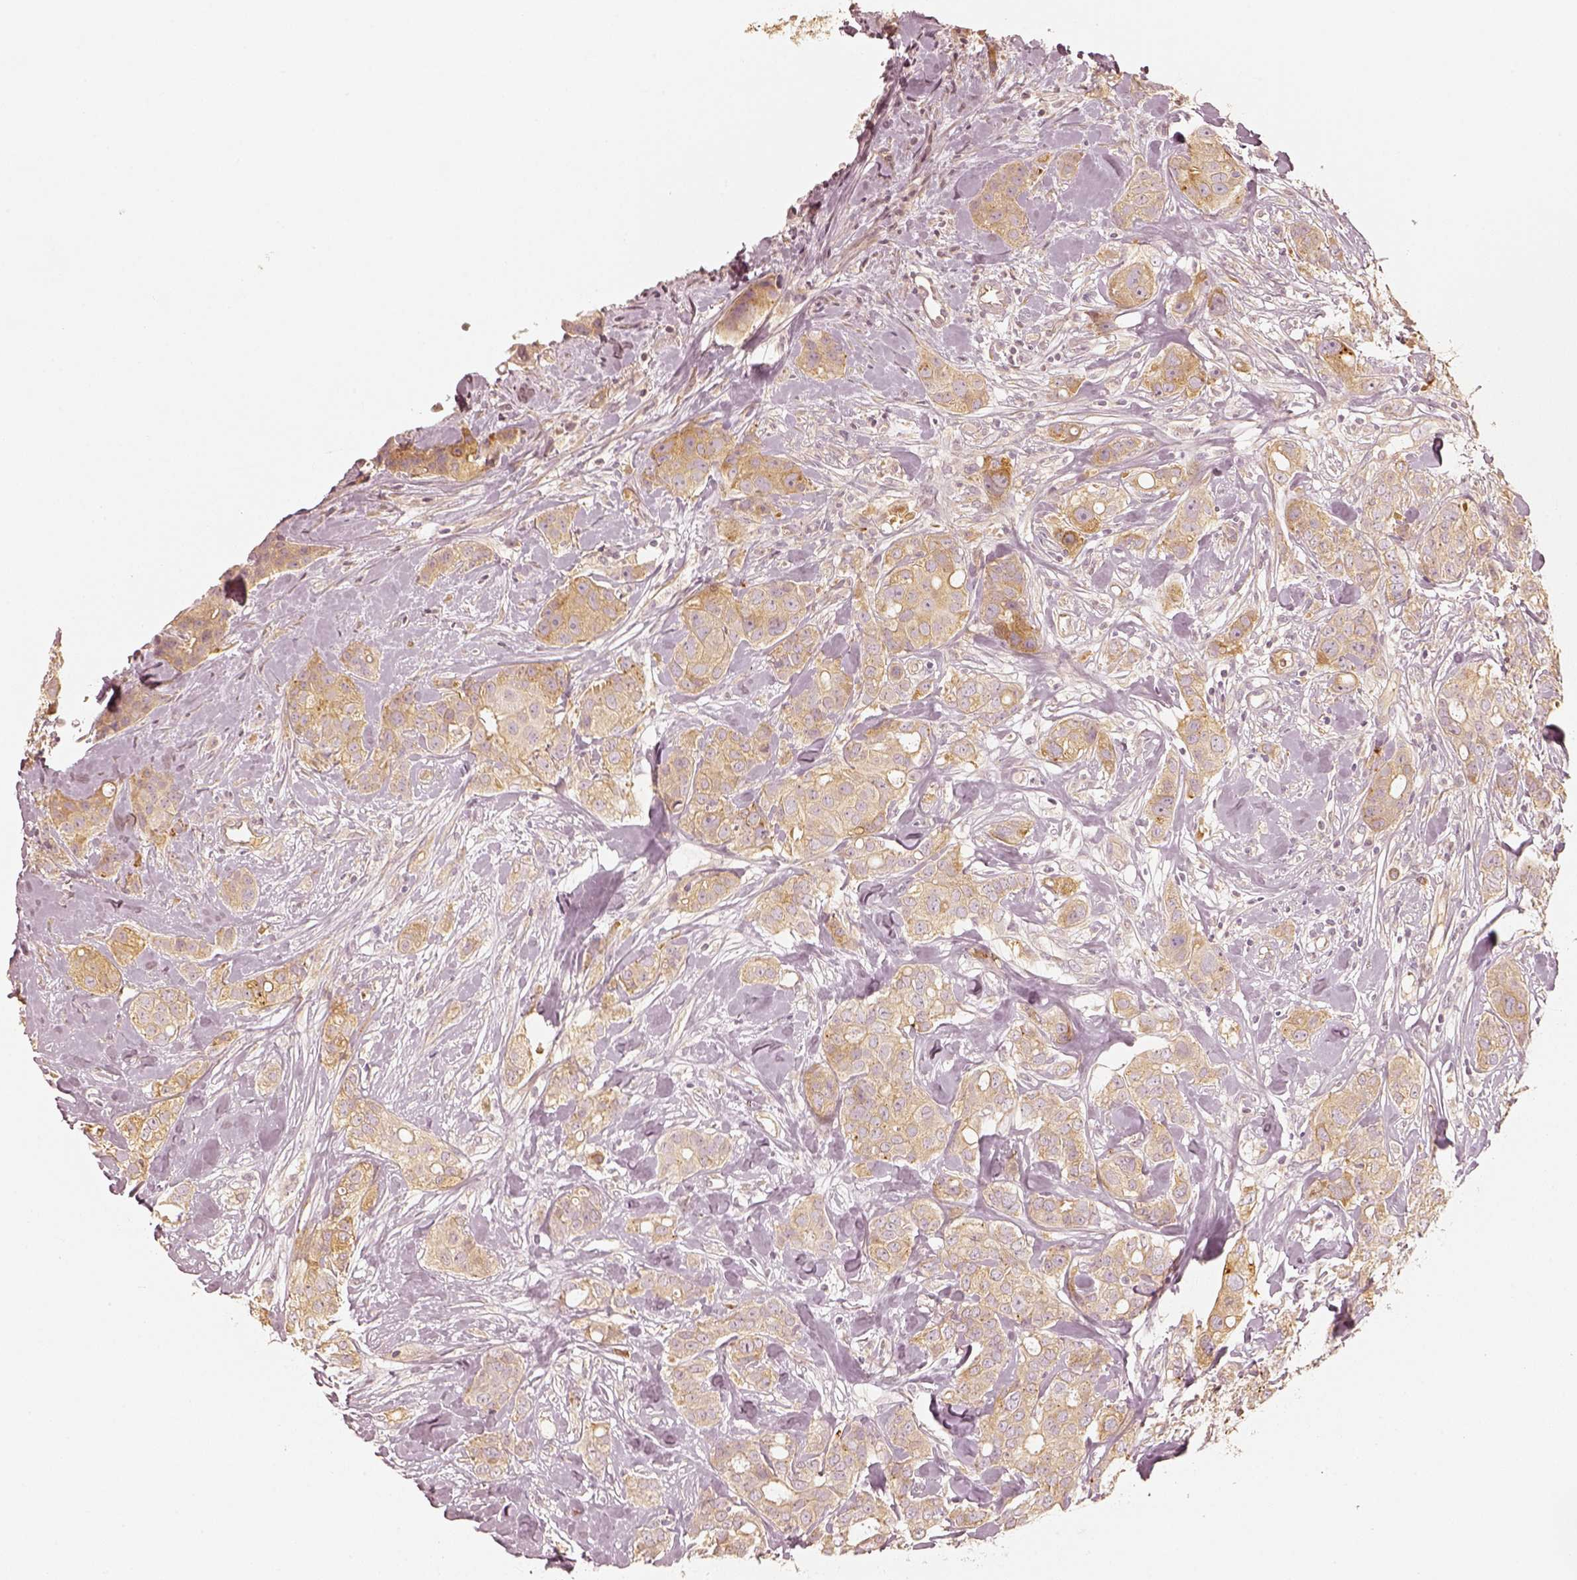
{"staining": {"intensity": "weak", "quantity": ">75%", "location": "cytoplasmic/membranous"}, "tissue": "breast cancer", "cell_type": "Tumor cells", "image_type": "cancer", "snomed": [{"axis": "morphology", "description": "Duct carcinoma"}, {"axis": "topography", "description": "Breast"}], "caption": "Immunohistochemical staining of breast intraductal carcinoma displays low levels of weak cytoplasmic/membranous positivity in approximately >75% of tumor cells.", "gene": "GORASP2", "patient": {"sex": "female", "age": 43}}